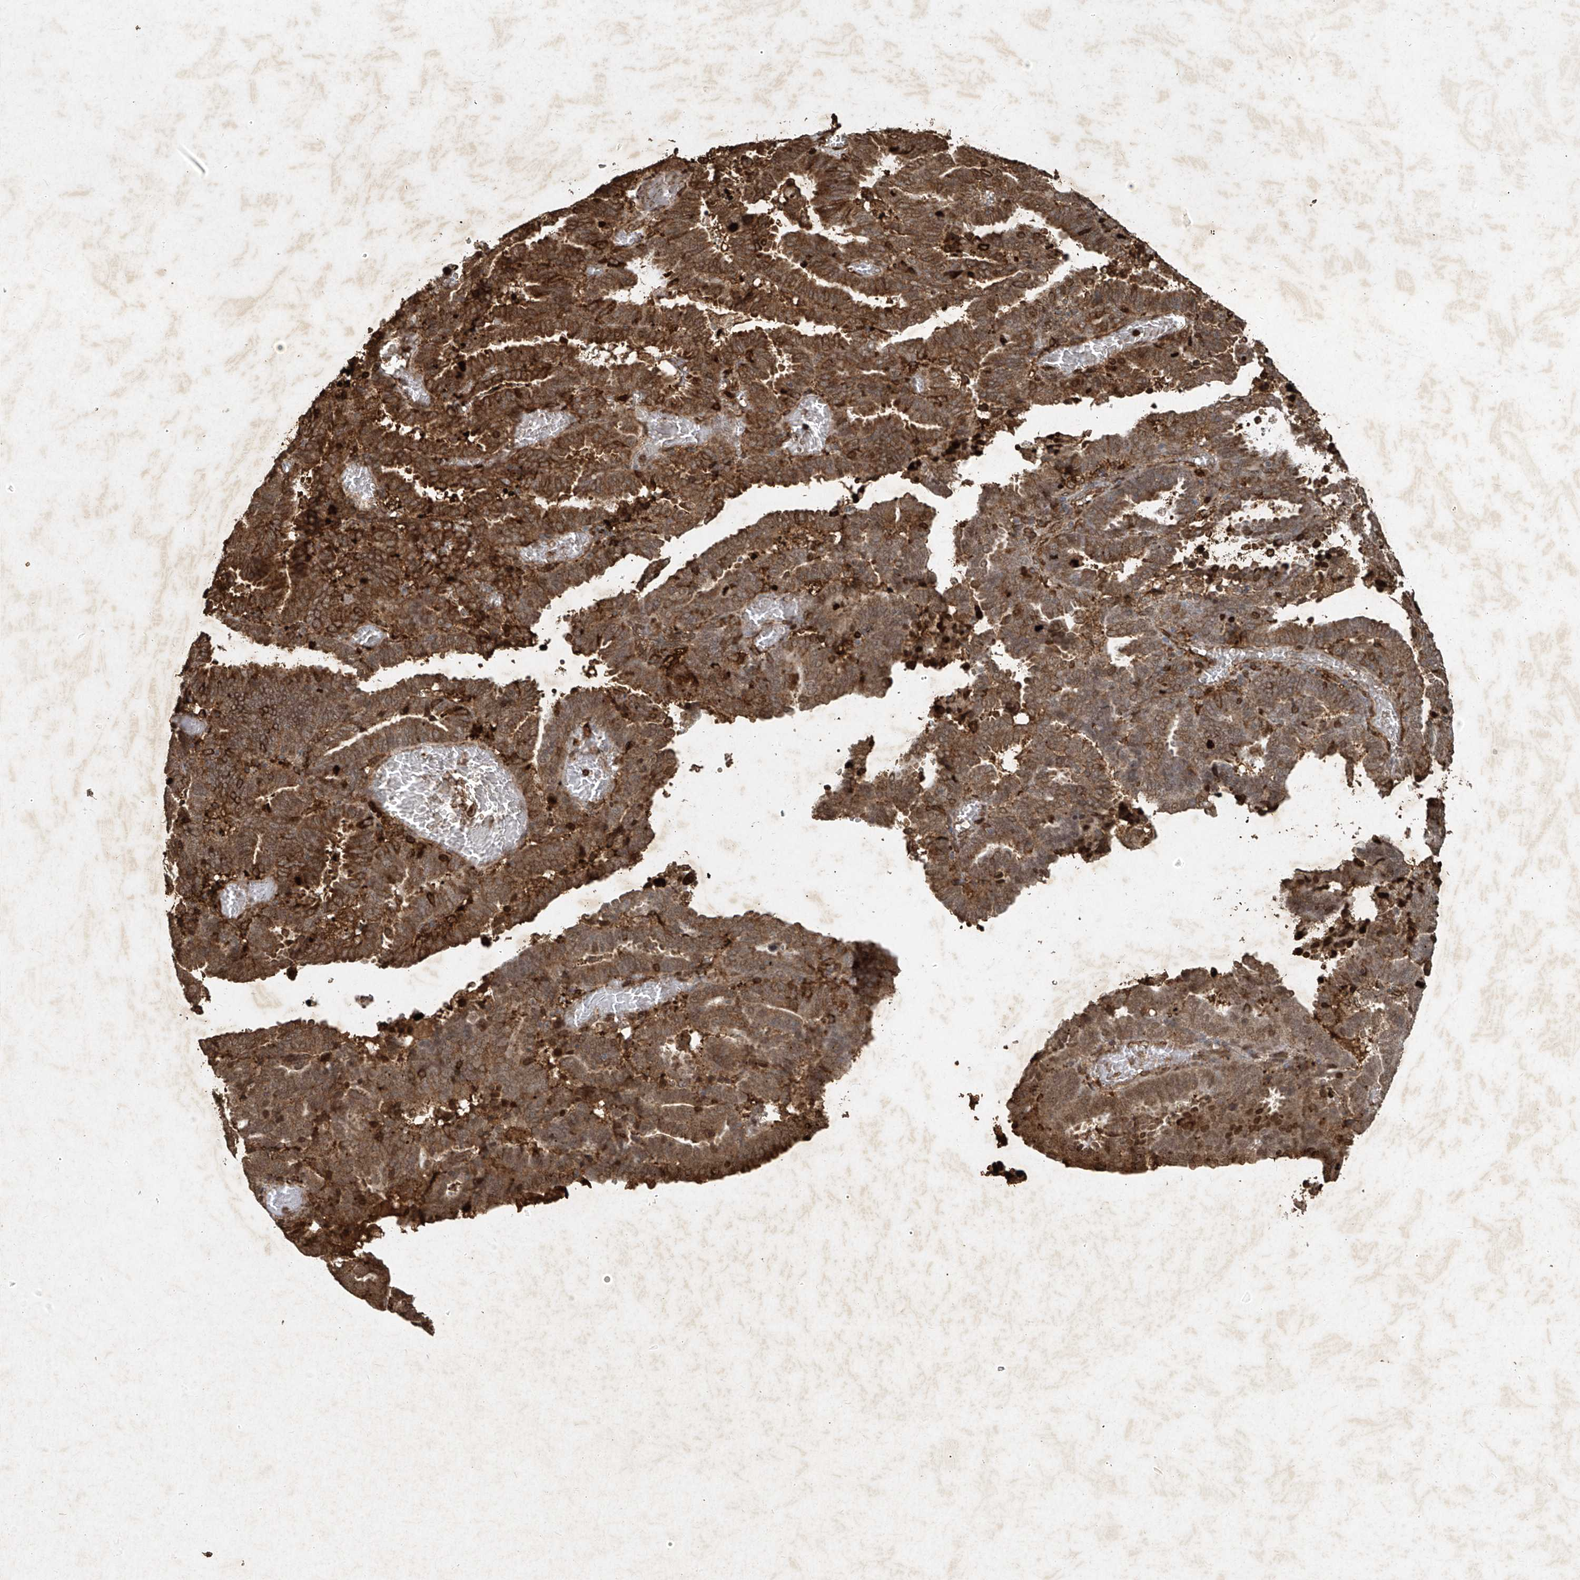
{"staining": {"intensity": "moderate", "quantity": ">75%", "location": "cytoplasmic/membranous"}, "tissue": "endometrial cancer", "cell_type": "Tumor cells", "image_type": "cancer", "snomed": [{"axis": "morphology", "description": "Adenocarcinoma, NOS"}, {"axis": "topography", "description": "Uterus"}], "caption": "Immunohistochemical staining of adenocarcinoma (endometrial) demonstrates medium levels of moderate cytoplasmic/membranous expression in about >75% of tumor cells.", "gene": "ATRIP", "patient": {"sex": "female", "age": 83}}